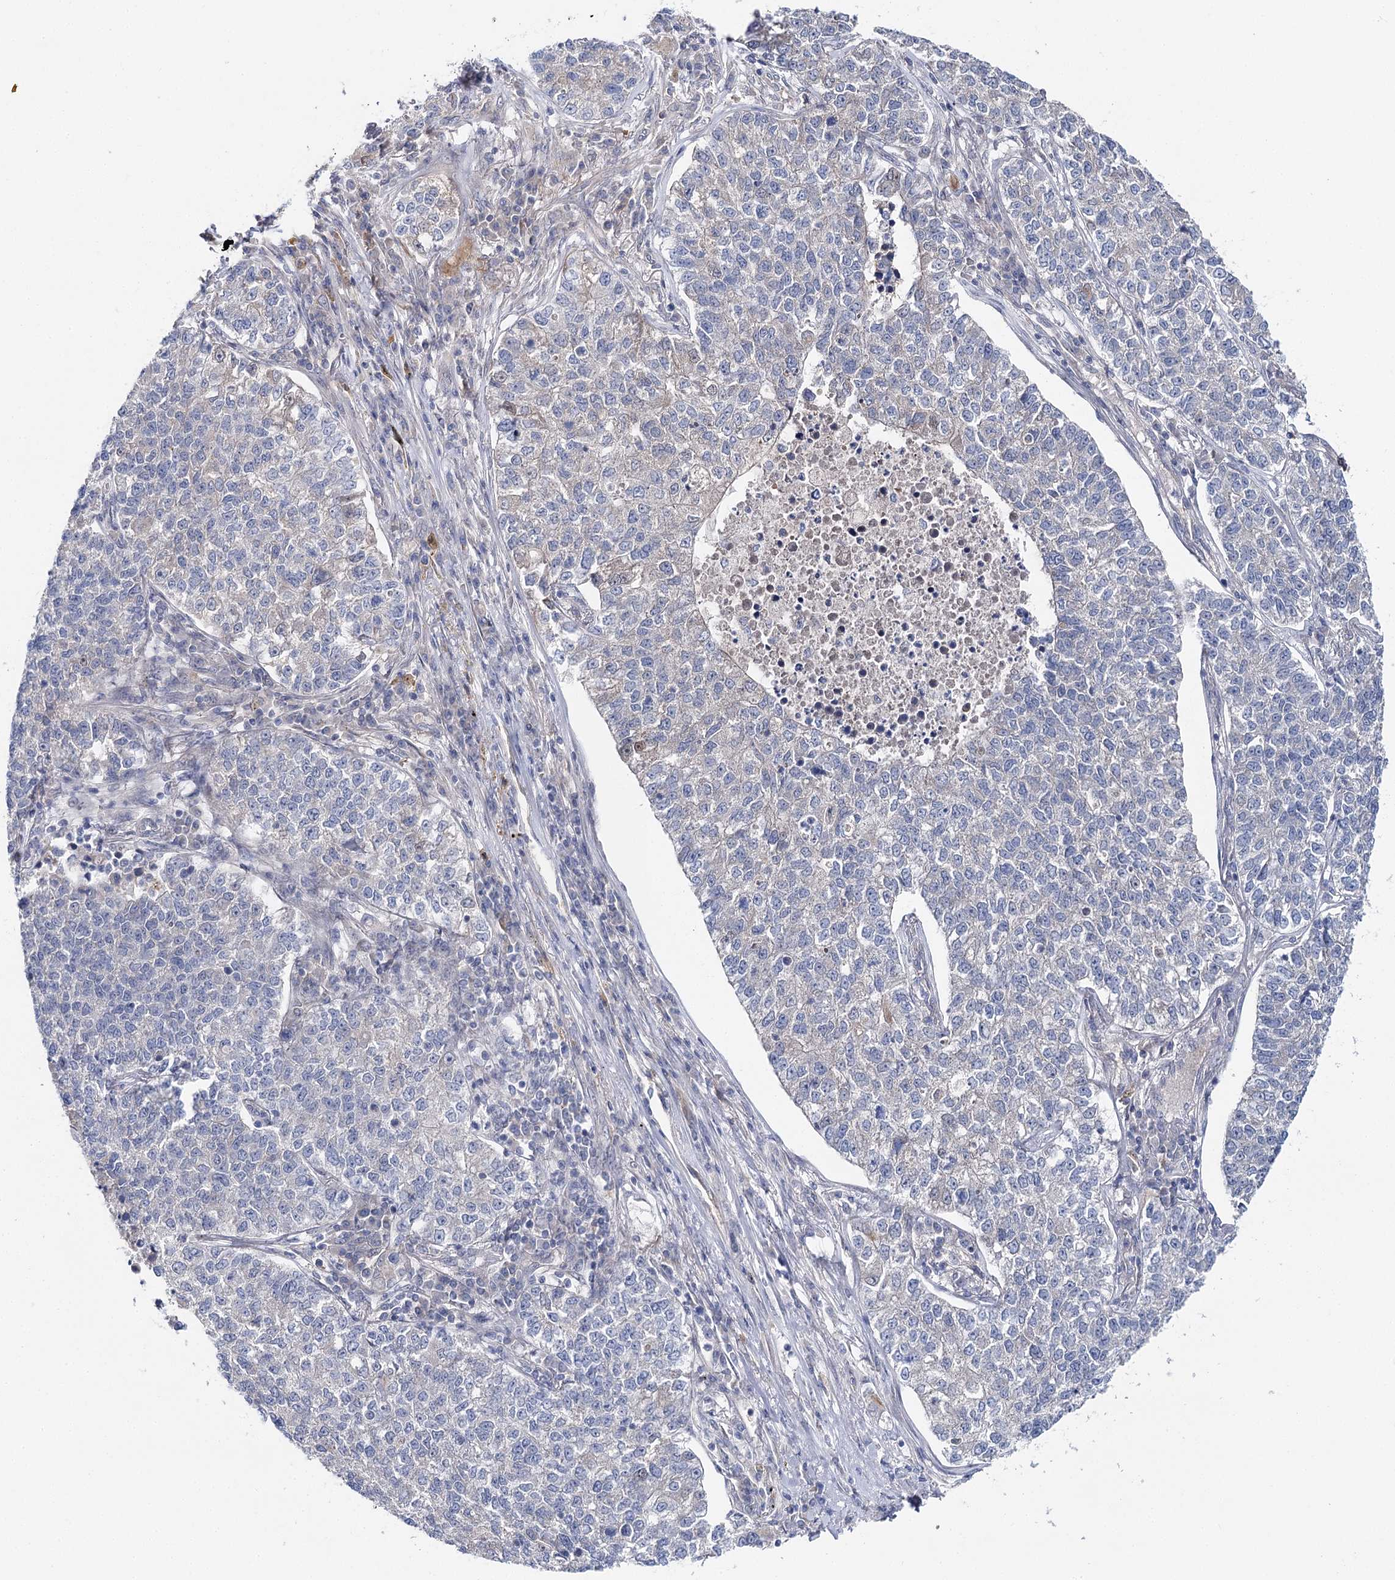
{"staining": {"intensity": "negative", "quantity": "none", "location": "none"}, "tissue": "lung cancer", "cell_type": "Tumor cells", "image_type": "cancer", "snomed": [{"axis": "morphology", "description": "Adenocarcinoma, NOS"}, {"axis": "topography", "description": "Lung"}], "caption": "Lung cancer (adenocarcinoma) was stained to show a protein in brown. There is no significant expression in tumor cells. Brightfield microscopy of immunohistochemistry stained with DAB (3,3'-diaminobenzidine) (brown) and hematoxylin (blue), captured at high magnification.", "gene": "LRRC14B", "patient": {"sex": "male", "age": 49}}